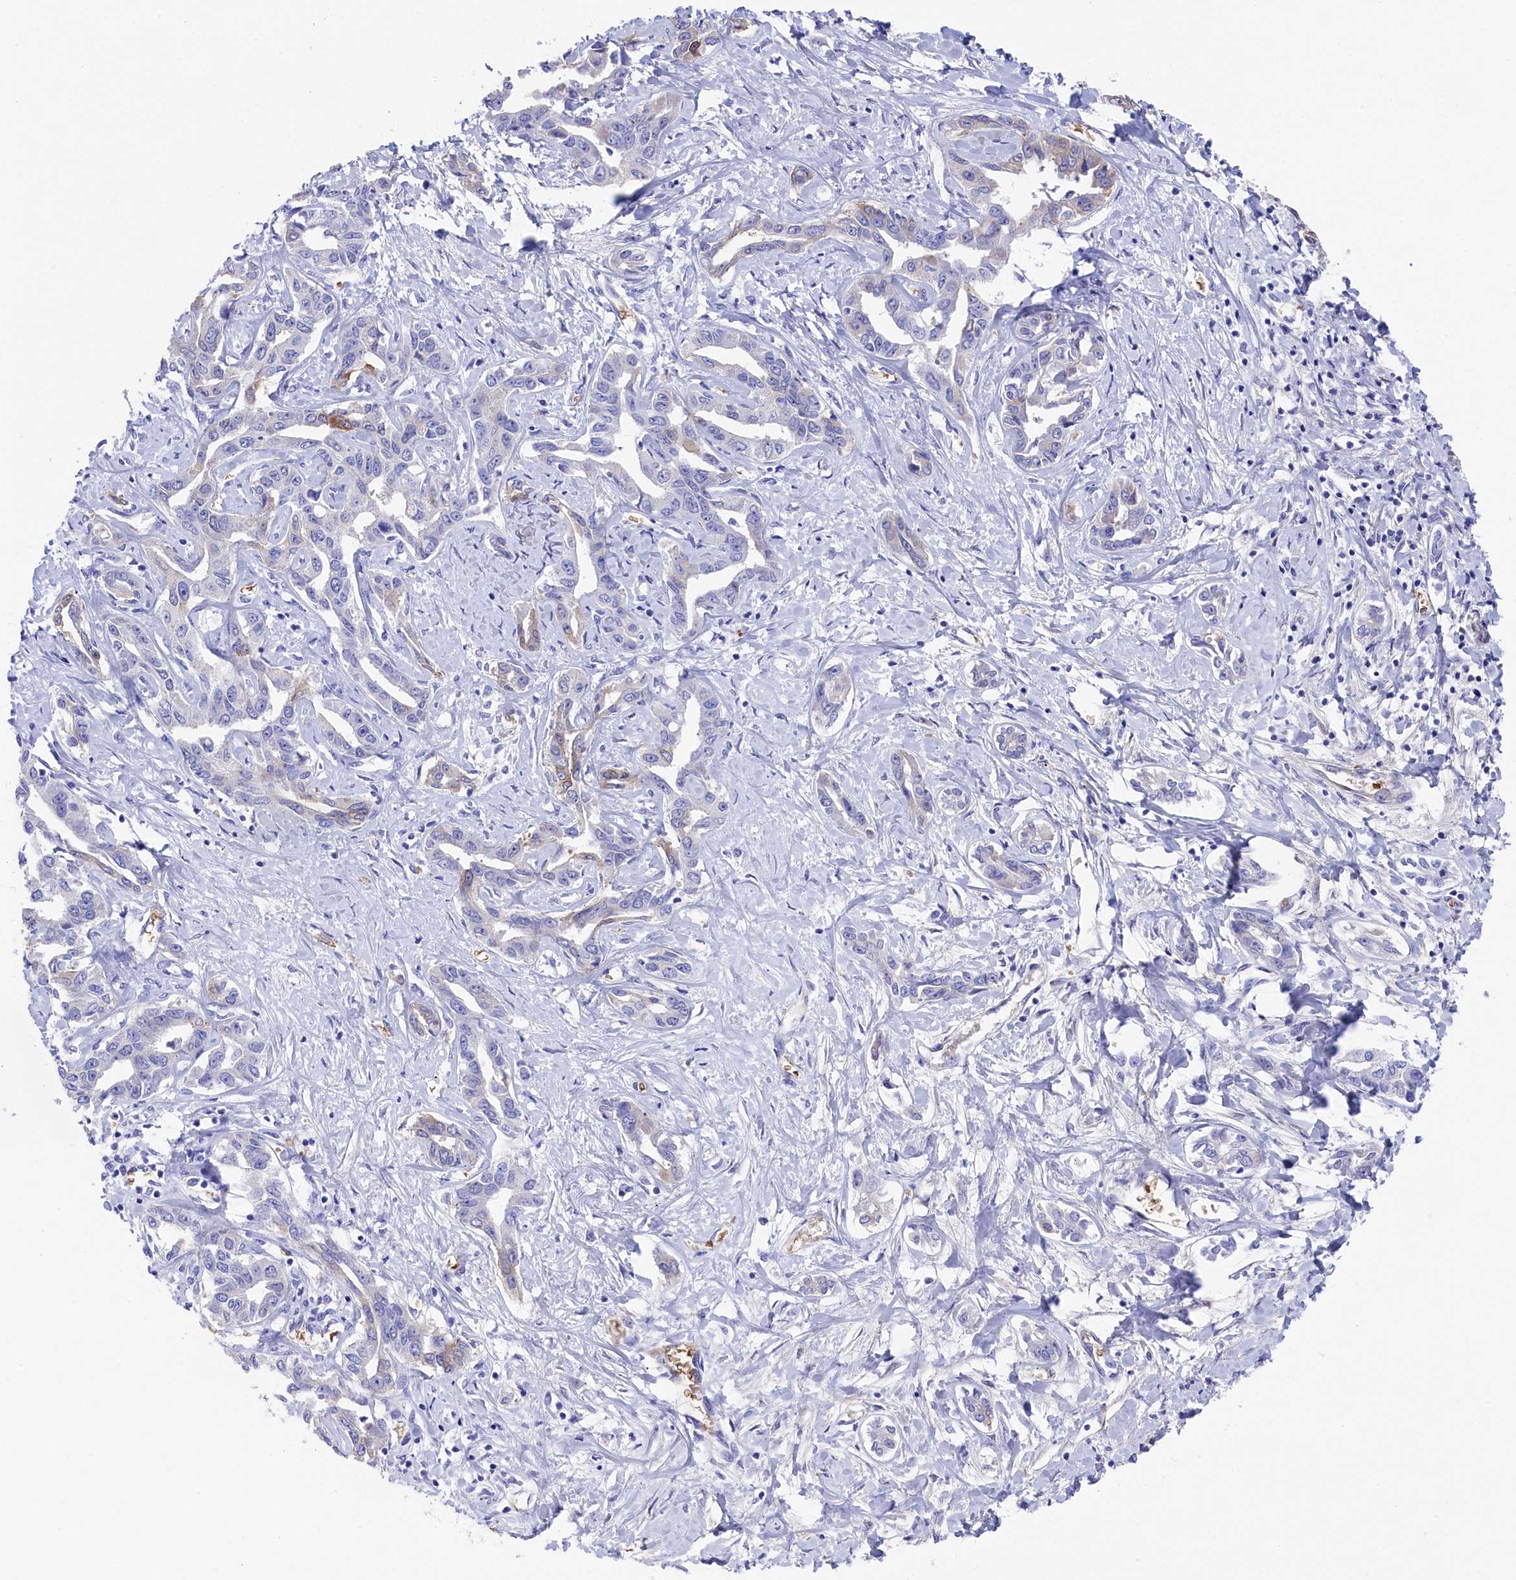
{"staining": {"intensity": "weak", "quantity": "<25%", "location": "cytoplasmic/membranous"}, "tissue": "liver cancer", "cell_type": "Tumor cells", "image_type": "cancer", "snomed": [{"axis": "morphology", "description": "Cholangiocarcinoma"}, {"axis": "topography", "description": "Liver"}], "caption": "Immunohistochemical staining of liver cancer exhibits no significant staining in tumor cells.", "gene": "LHFPL4", "patient": {"sex": "male", "age": 59}}